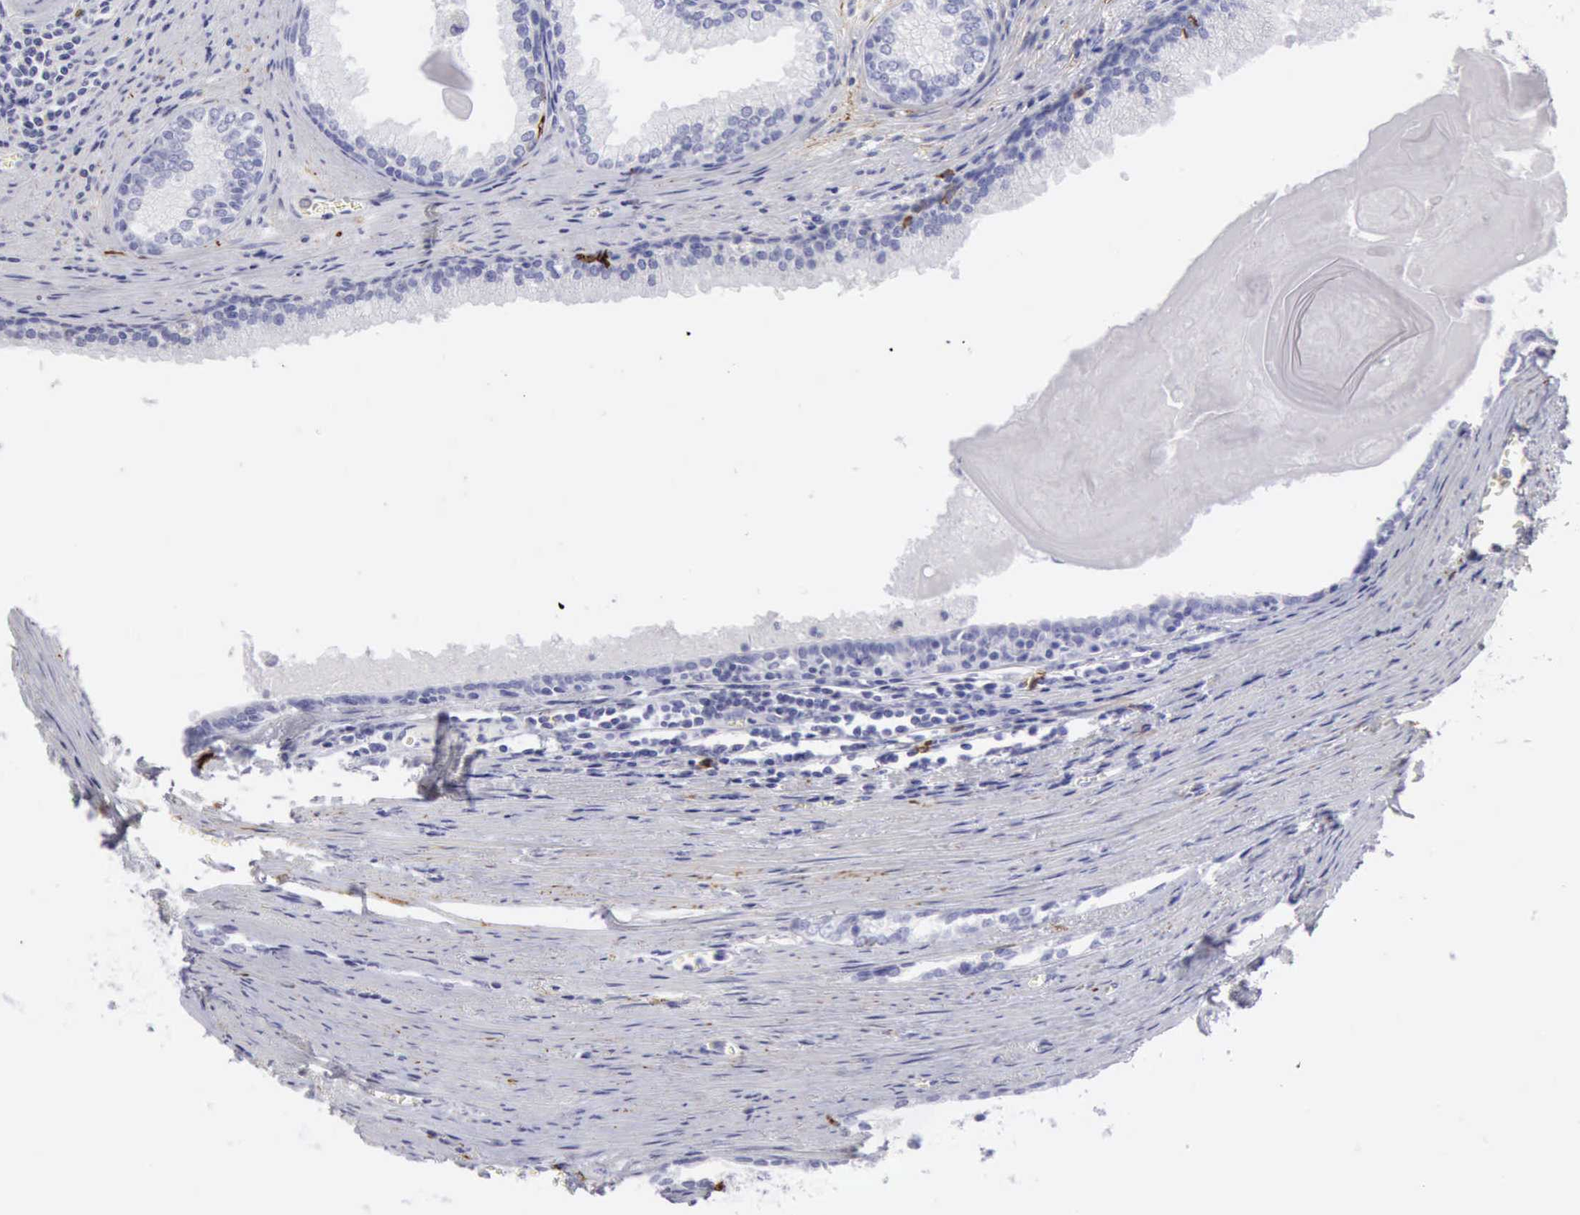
{"staining": {"intensity": "negative", "quantity": "none", "location": "none"}, "tissue": "prostate cancer", "cell_type": "Tumor cells", "image_type": "cancer", "snomed": [{"axis": "morphology", "description": "Adenocarcinoma, Medium grade"}, {"axis": "topography", "description": "Prostate"}], "caption": "Immunohistochemical staining of human prostate cancer shows no significant positivity in tumor cells.", "gene": "NCAM1", "patient": {"sex": "male", "age": 79}}